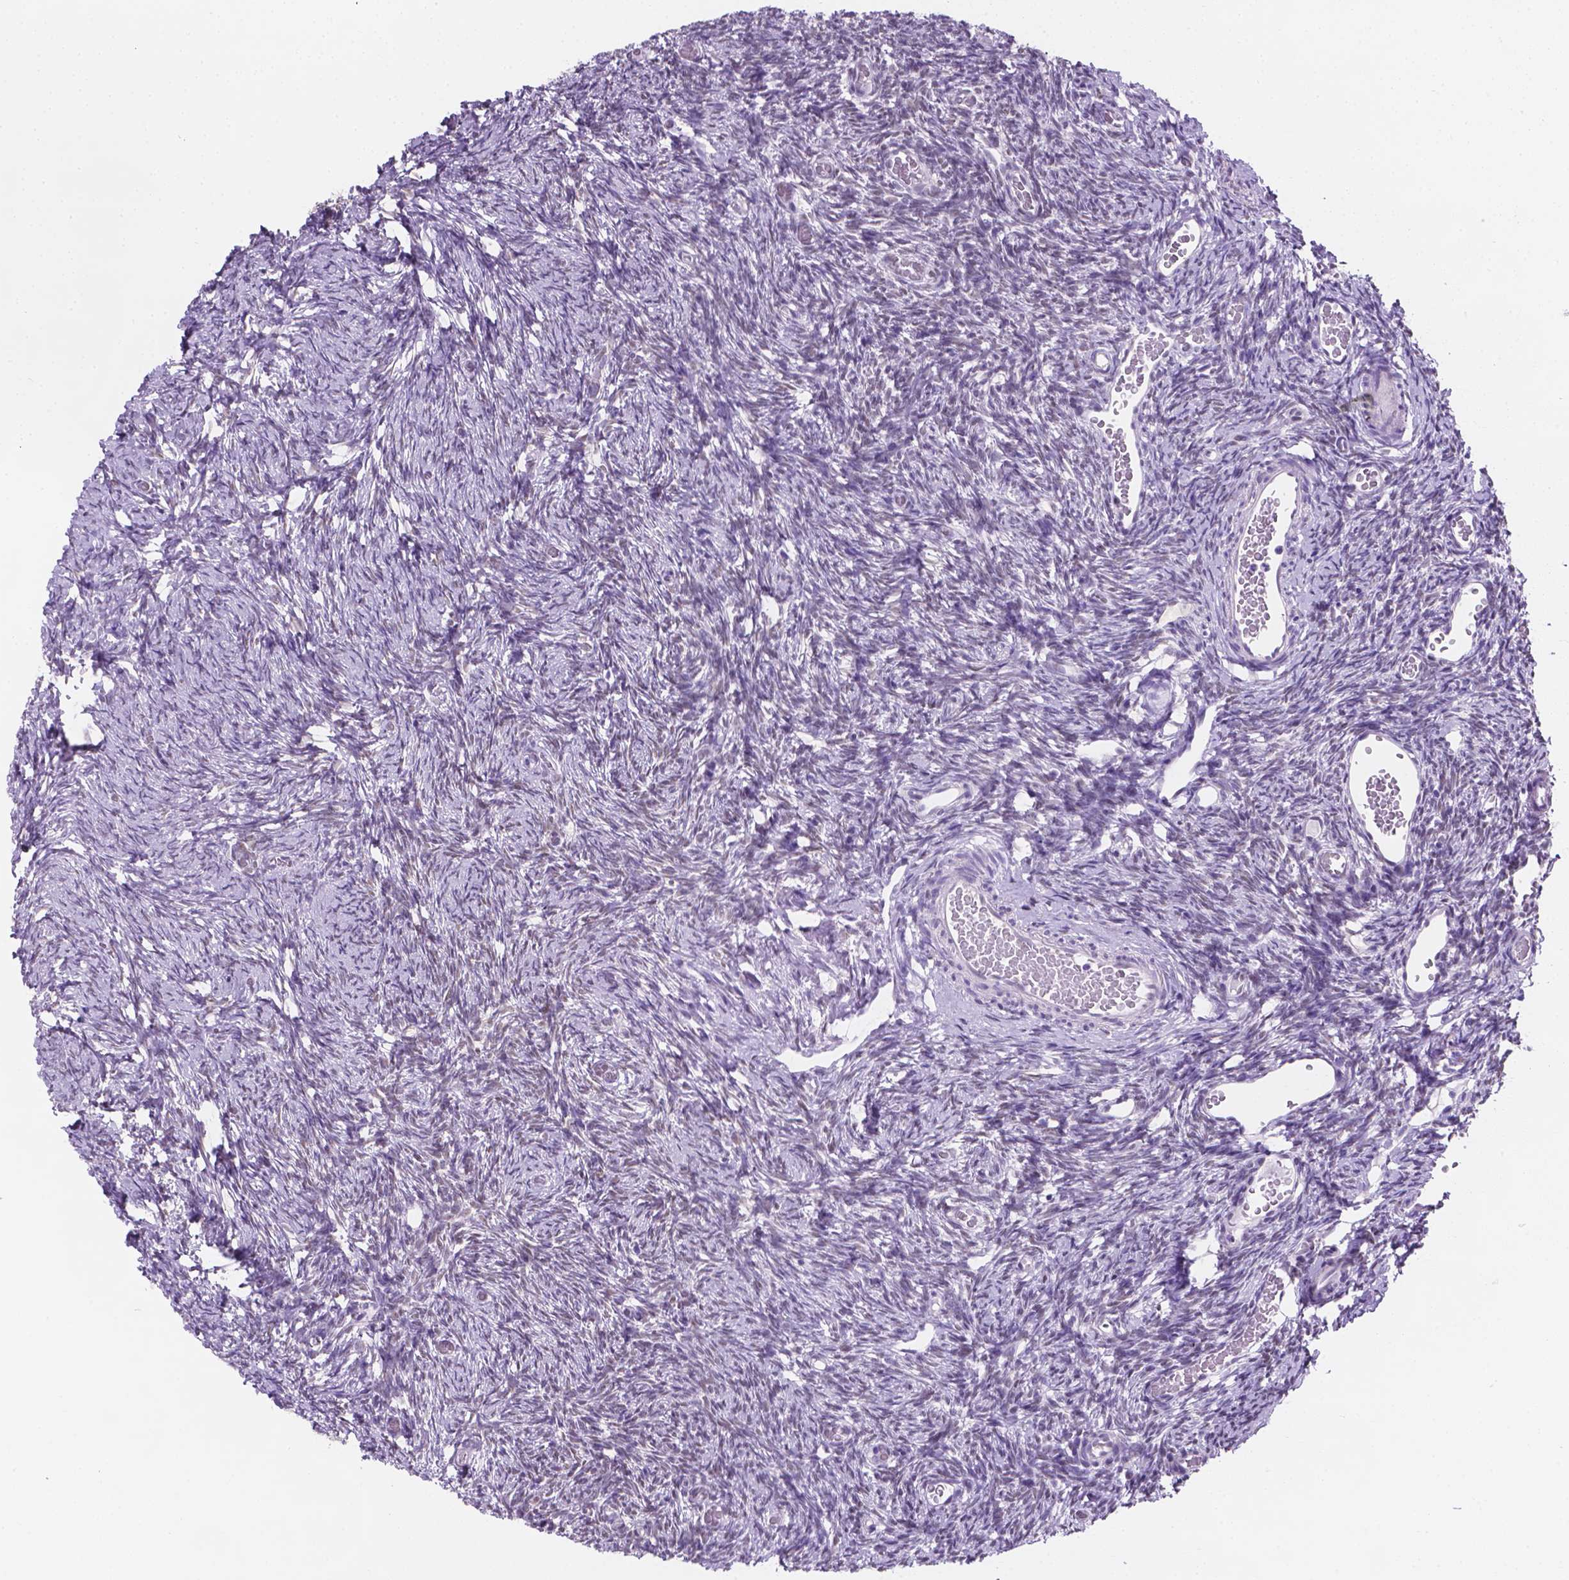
{"staining": {"intensity": "negative", "quantity": "none", "location": "none"}, "tissue": "ovary", "cell_type": "Follicle cells", "image_type": "normal", "snomed": [{"axis": "morphology", "description": "Normal tissue, NOS"}, {"axis": "topography", "description": "Ovary"}], "caption": "This is an IHC image of normal human ovary. There is no positivity in follicle cells.", "gene": "TMEM210", "patient": {"sex": "female", "age": 39}}